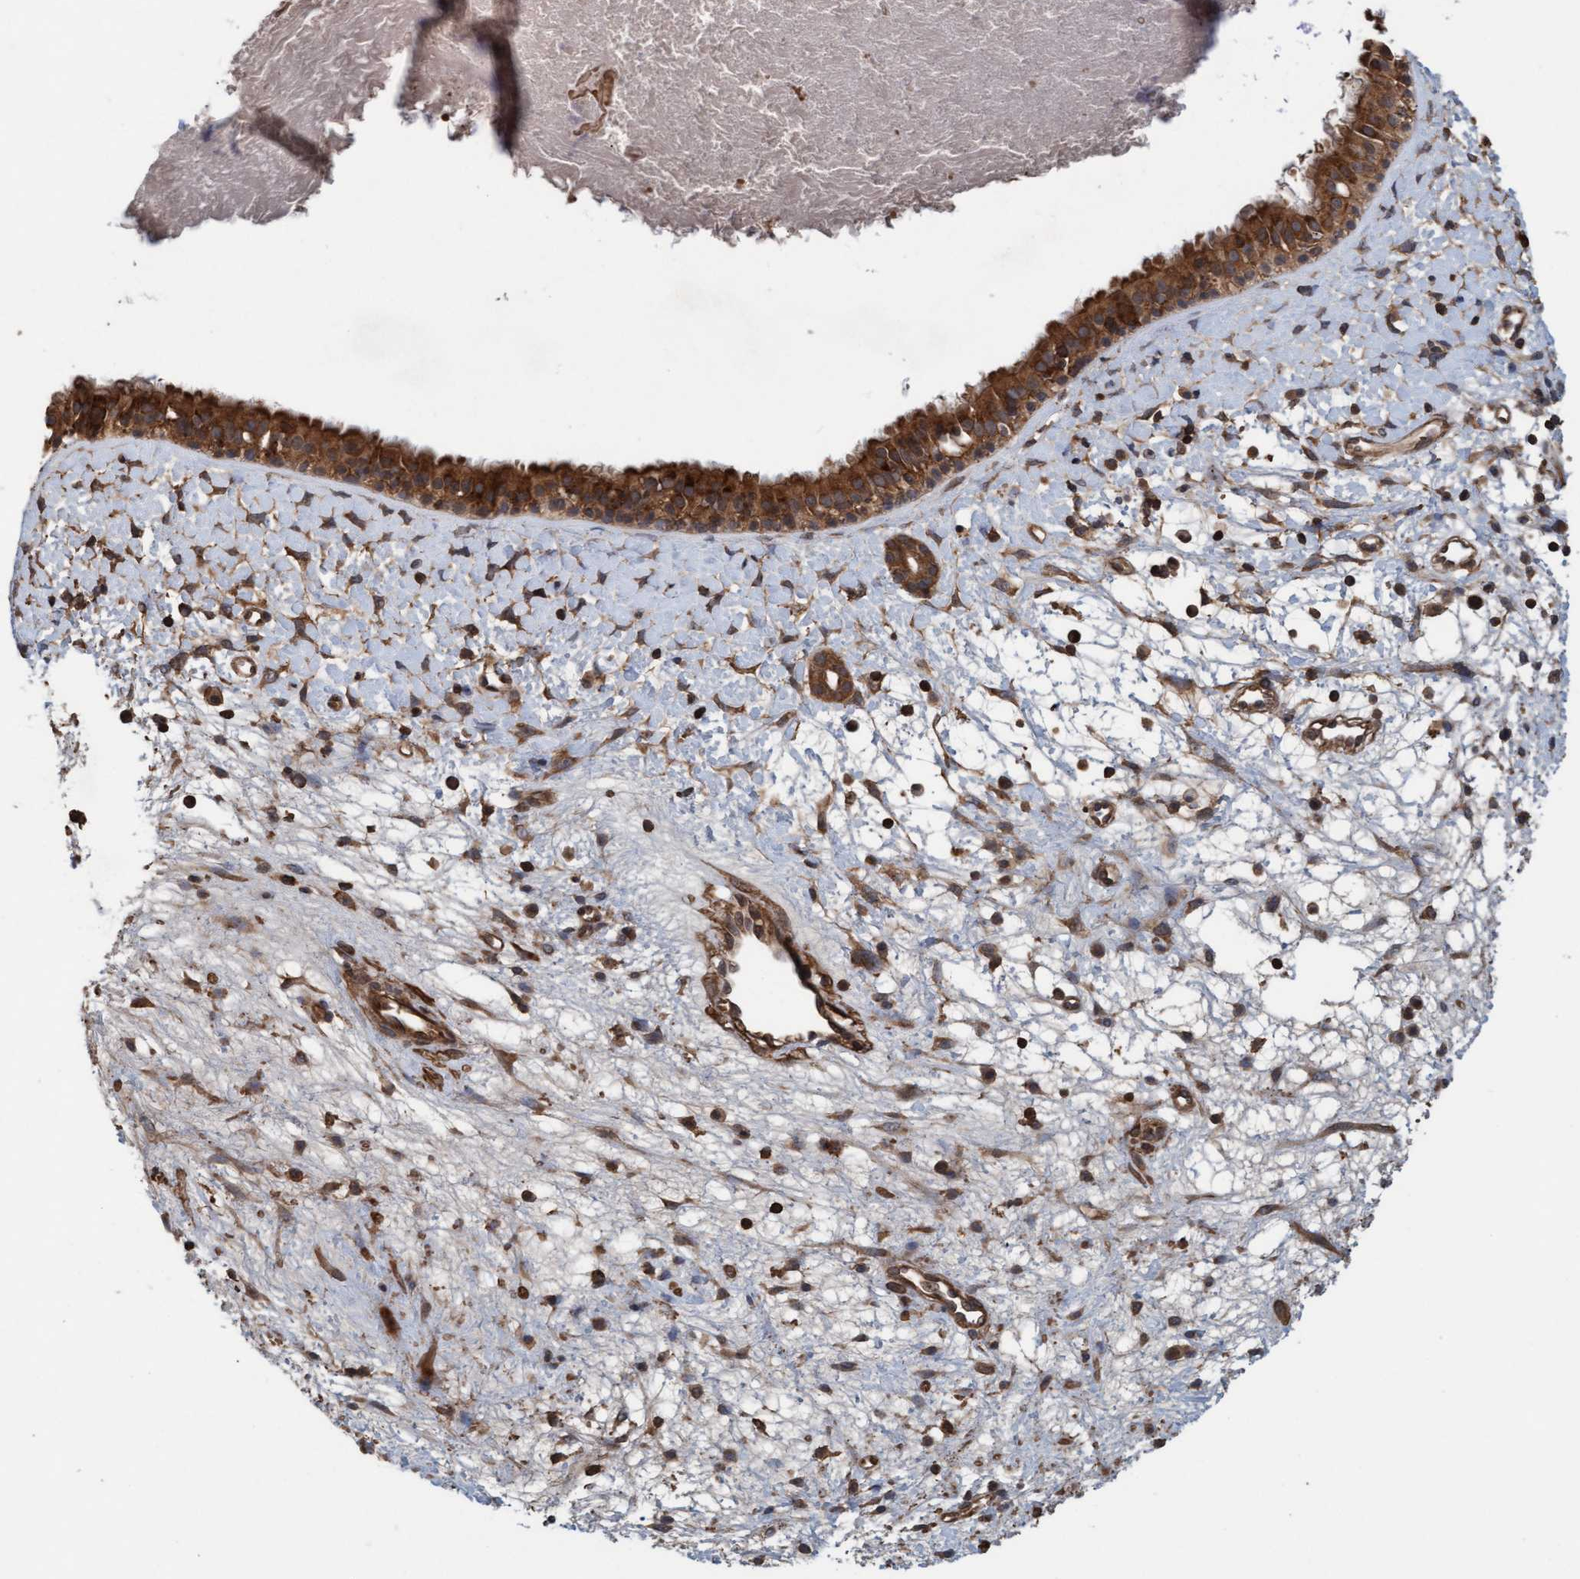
{"staining": {"intensity": "moderate", "quantity": ">75%", "location": "cytoplasmic/membranous"}, "tissue": "nasopharynx", "cell_type": "Respiratory epithelial cells", "image_type": "normal", "snomed": [{"axis": "morphology", "description": "Normal tissue, NOS"}, {"axis": "topography", "description": "Nasopharynx"}], "caption": "Approximately >75% of respiratory epithelial cells in normal nasopharynx reveal moderate cytoplasmic/membranous protein staining as visualized by brown immunohistochemical staining.", "gene": "FXR2", "patient": {"sex": "male", "age": 22}}